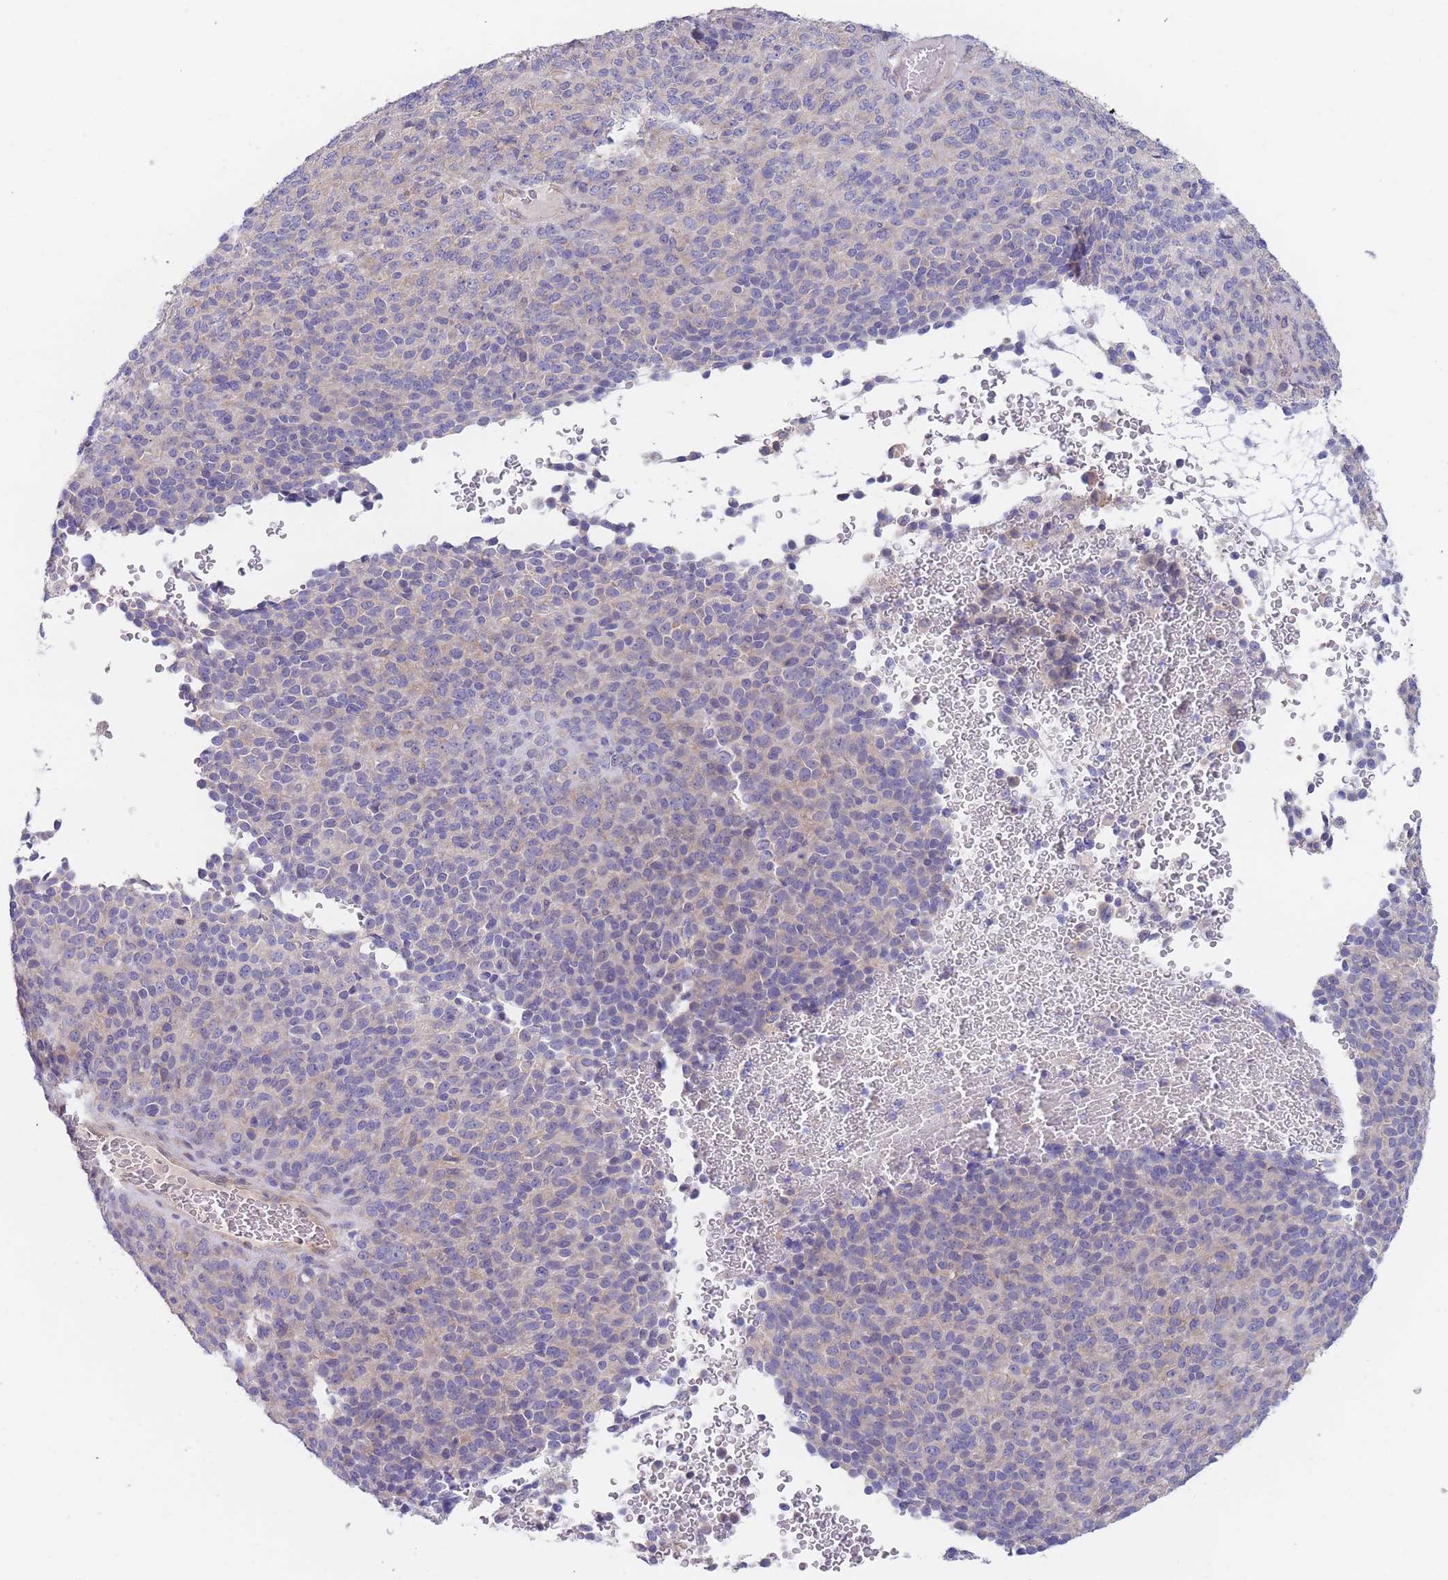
{"staining": {"intensity": "weak", "quantity": "<25%", "location": "cytoplasmic/membranous"}, "tissue": "melanoma", "cell_type": "Tumor cells", "image_type": "cancer", "snomed": [{"axis": "morphology", "description": "Malignant melanoma, Metastatic site"}, {"axis": "topography", "description": "Brain"}], "caption": "This is a image of immunohistochemistry staining of melanoma, which shows no staining in tumor cells. The staining was performed using DAB to visualize the protein expression in brown, while the nuclei were stained in blue with hematoxylin (Magnification: 20x).", "gene": "ZNF281", "patient": {"sex": "female", "age": 56}}